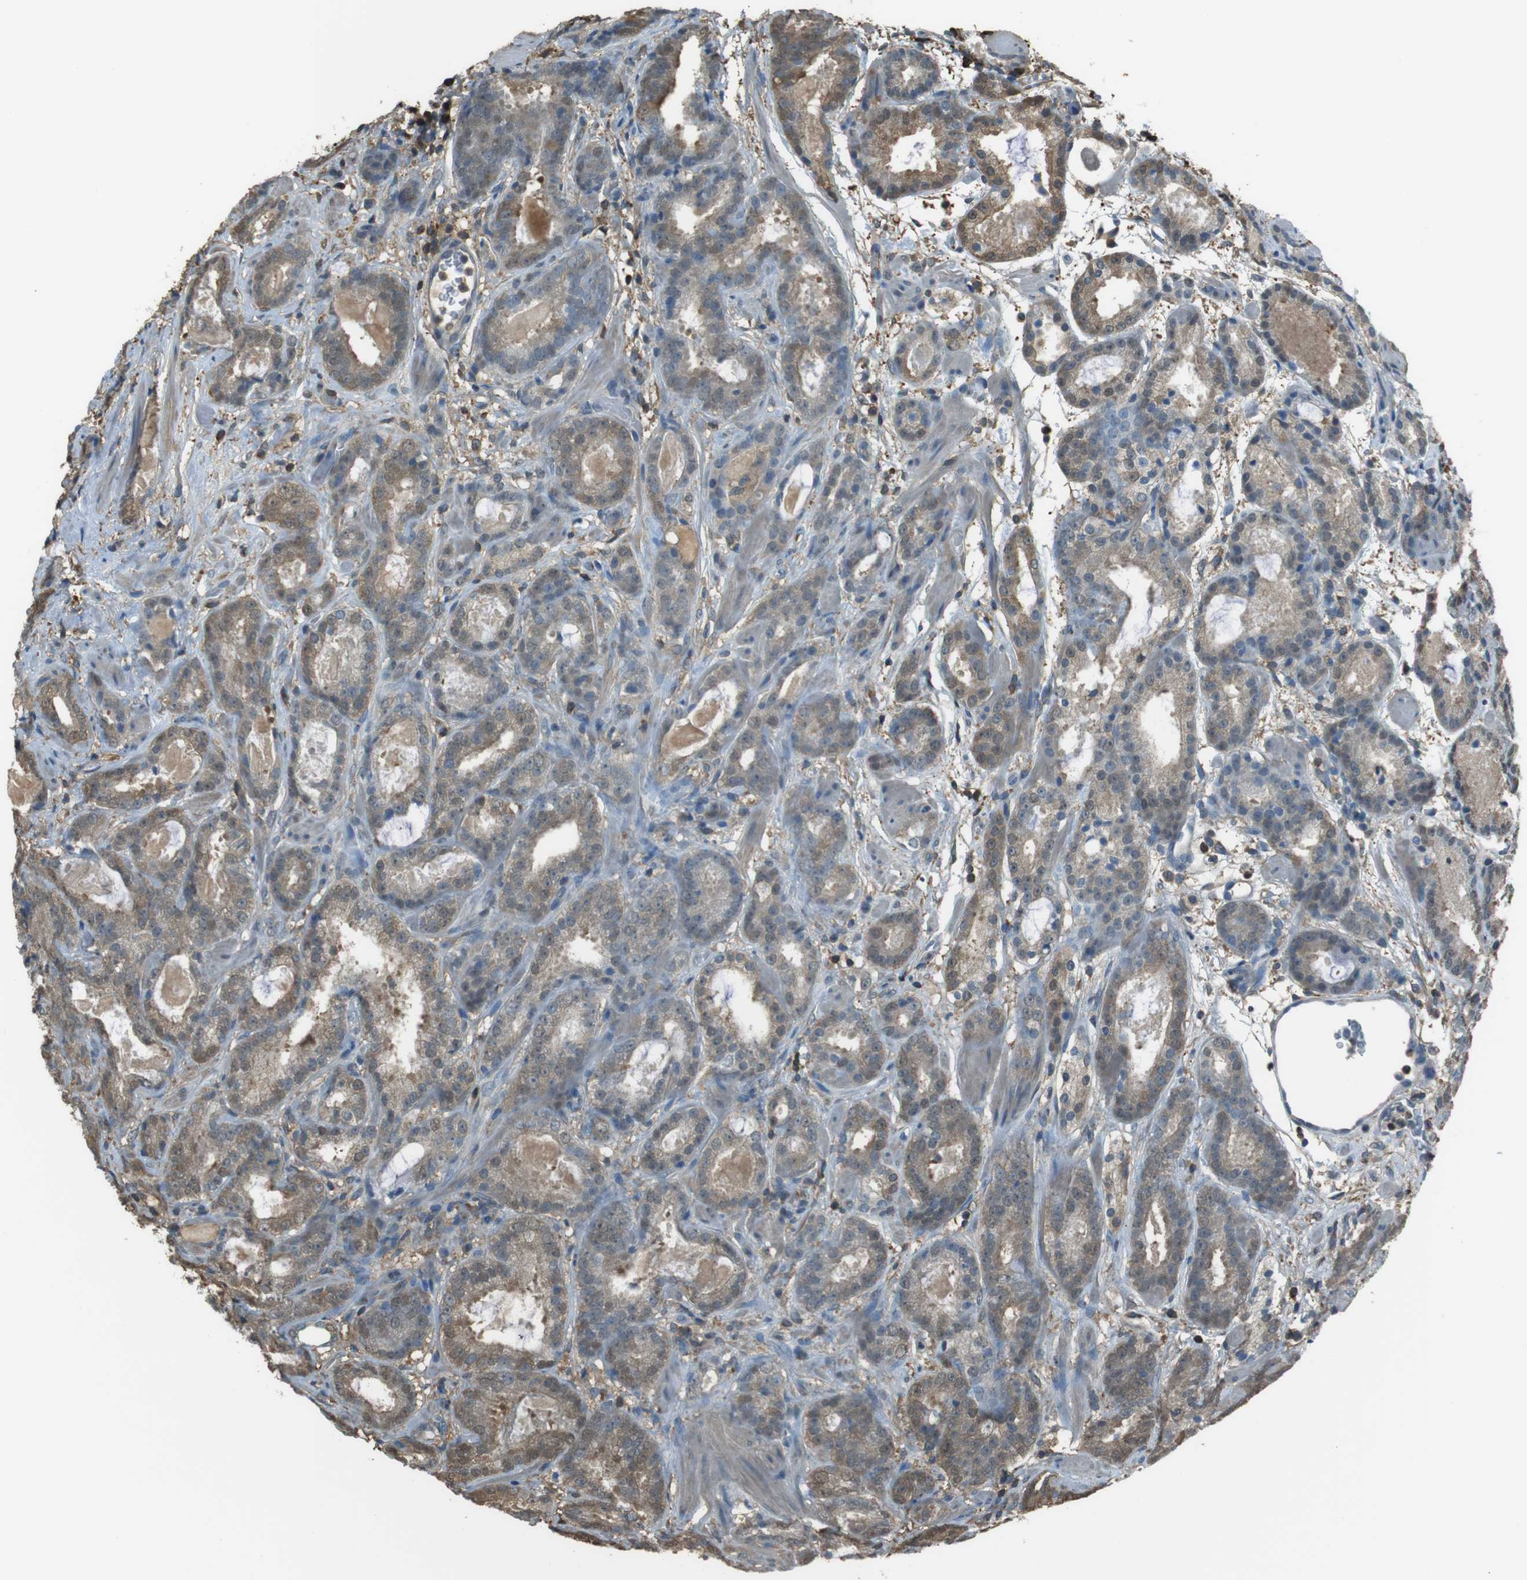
{"staining": {"intensity": "moderate", "quantity": ">75%", "location": "cytoplasmic/membranous,nuclear"}, "tissue": "prostate cancer", "cell_type": "Tumor cells", "image_type": "cancer", "snomed": [{"axis": "morphology", "description": "Adenocarcinoma, Low grade"}, {"axis": "topography", "description": "Prostate"}], "caption": "Prostate low-grade adenocarcinoma stained for a protein reveals moderate cytoplasmic/membranous and nuclear positivity in tumor cells.", "gene": "TWSG1", "patient": {"sex": "male", "age": 69}}